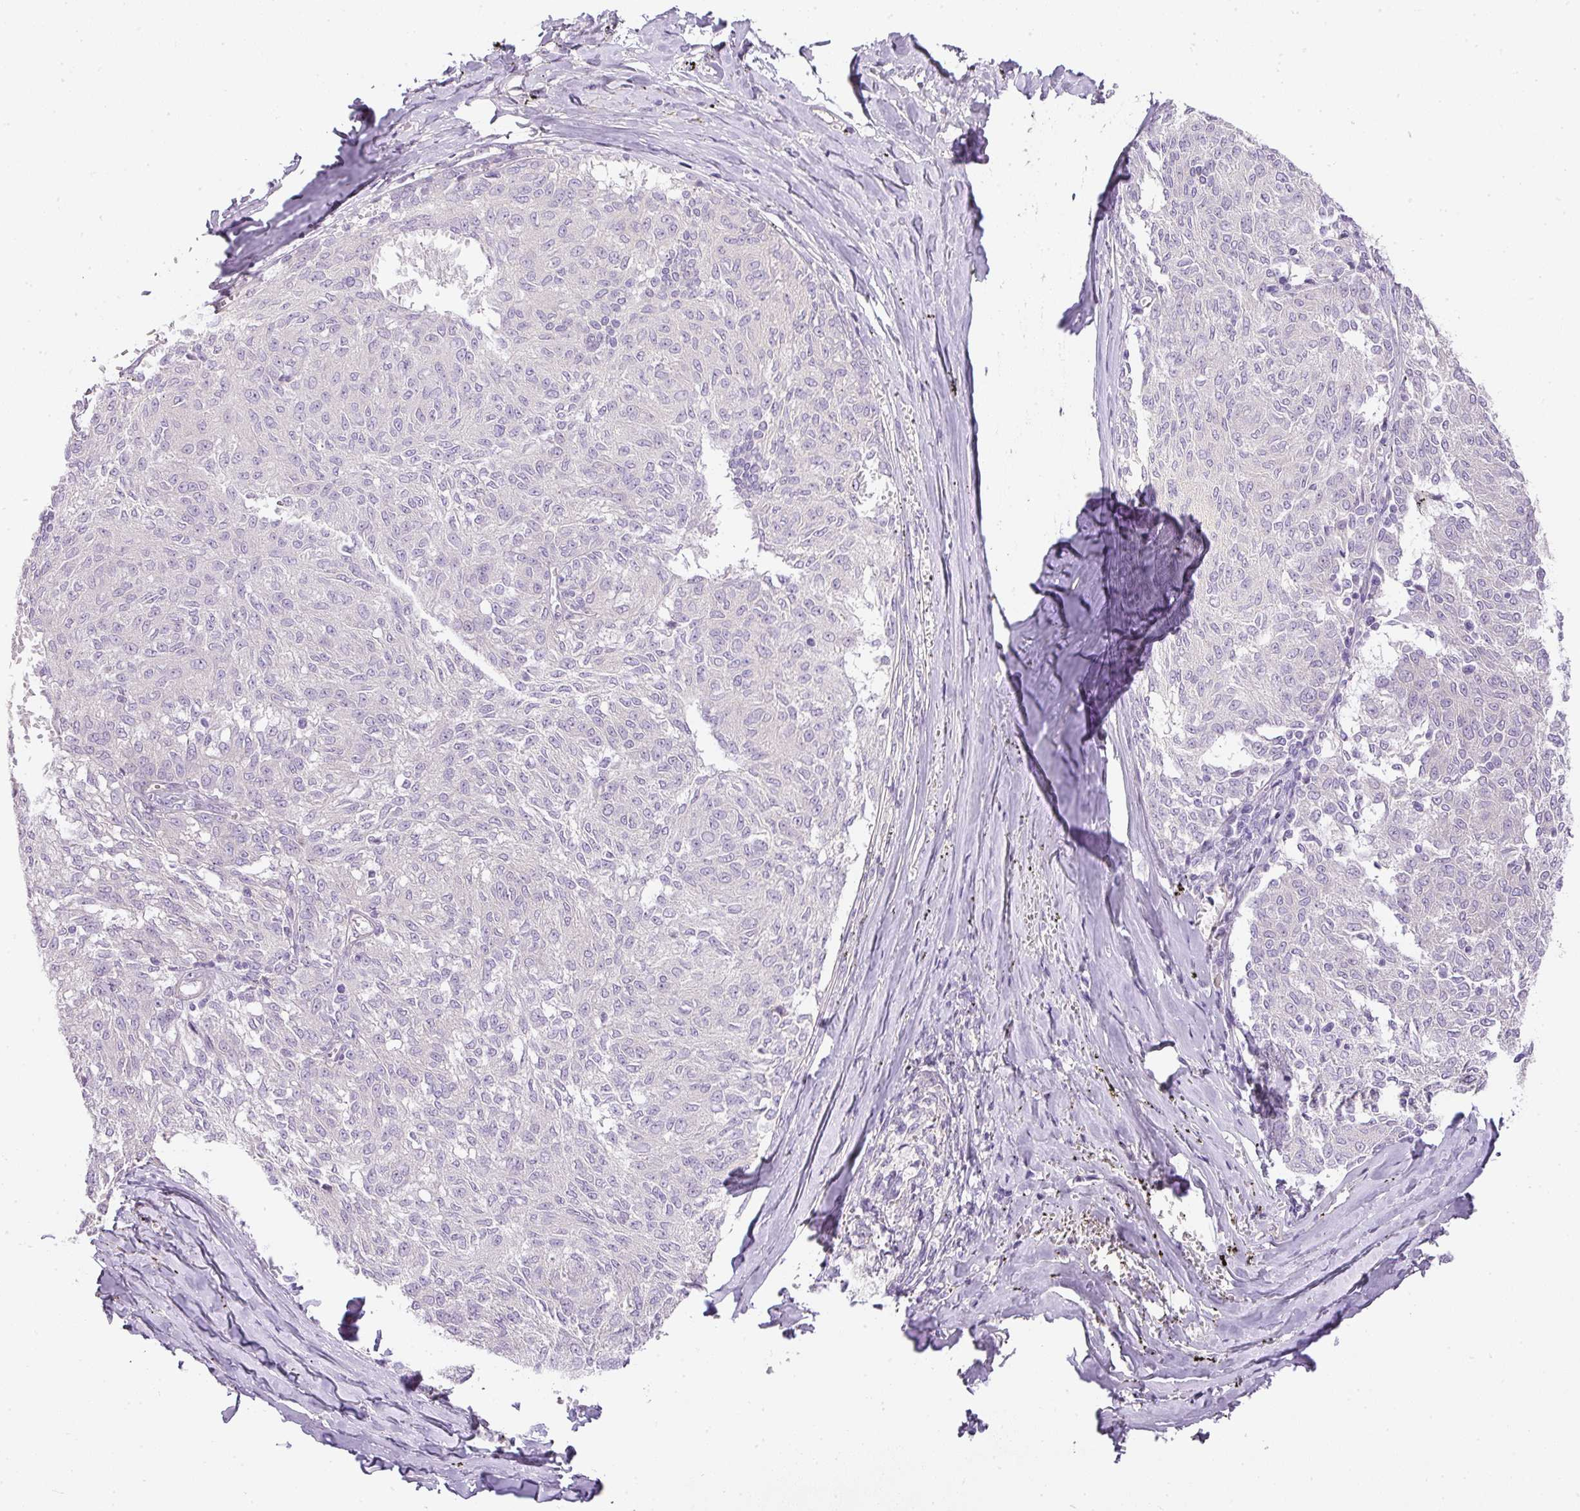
{"staining": {"intensity": "negative", "quantity": "none", "location": "none"}, "tissue": "melanoma", "cell_type": "Tumor cells", "image_type": "cancer", "snomed": [{"axis": "morphology", "description": "Malignant melanoma, NOS"}, {"axis": "topography", "description": "Skin"}], "caption": "This is an IHC photomicrograph of human melanoma. There is no positivity in tumor cells.", "gene": "RAX2", "patient": {"sex": "female", "age": 72}}